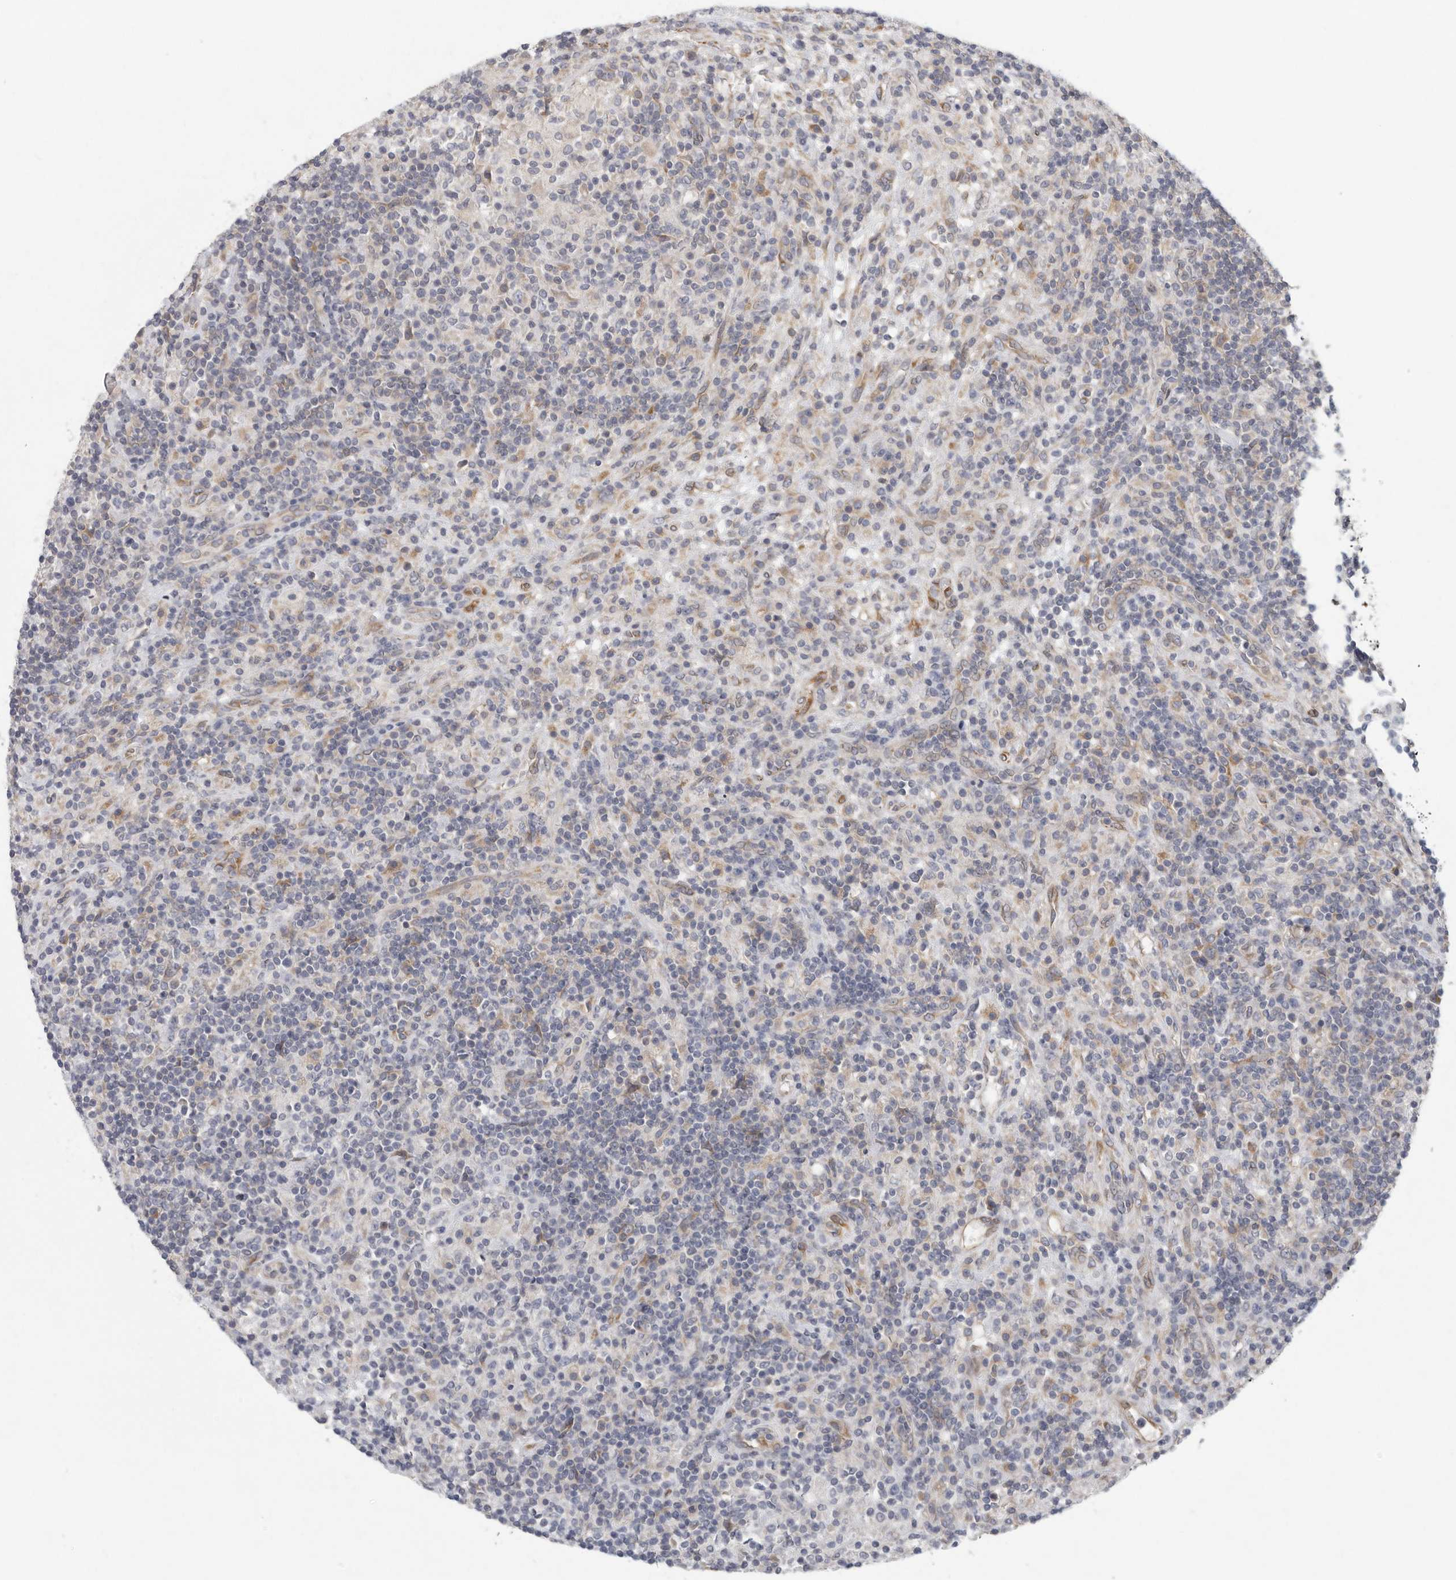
{"staining": {"intensity": "negative", "quantity": "none", "location": "none"}, "tissue": "lymphoma", "cell_type": "Tumor cells", "image_type": "cancer", "snomed": [{"axis": "morphology", "description": "Hodgkin's disease, NOS"}, {"axis": "topography", "description": "Lymph node"}], "caption": "DAB immunohistochemical staining of human Hodgkin's disease reveals no significant staining in tumor cells.", "gene": "BCAP29", "patient": {"sex": "male", "age": 70}}